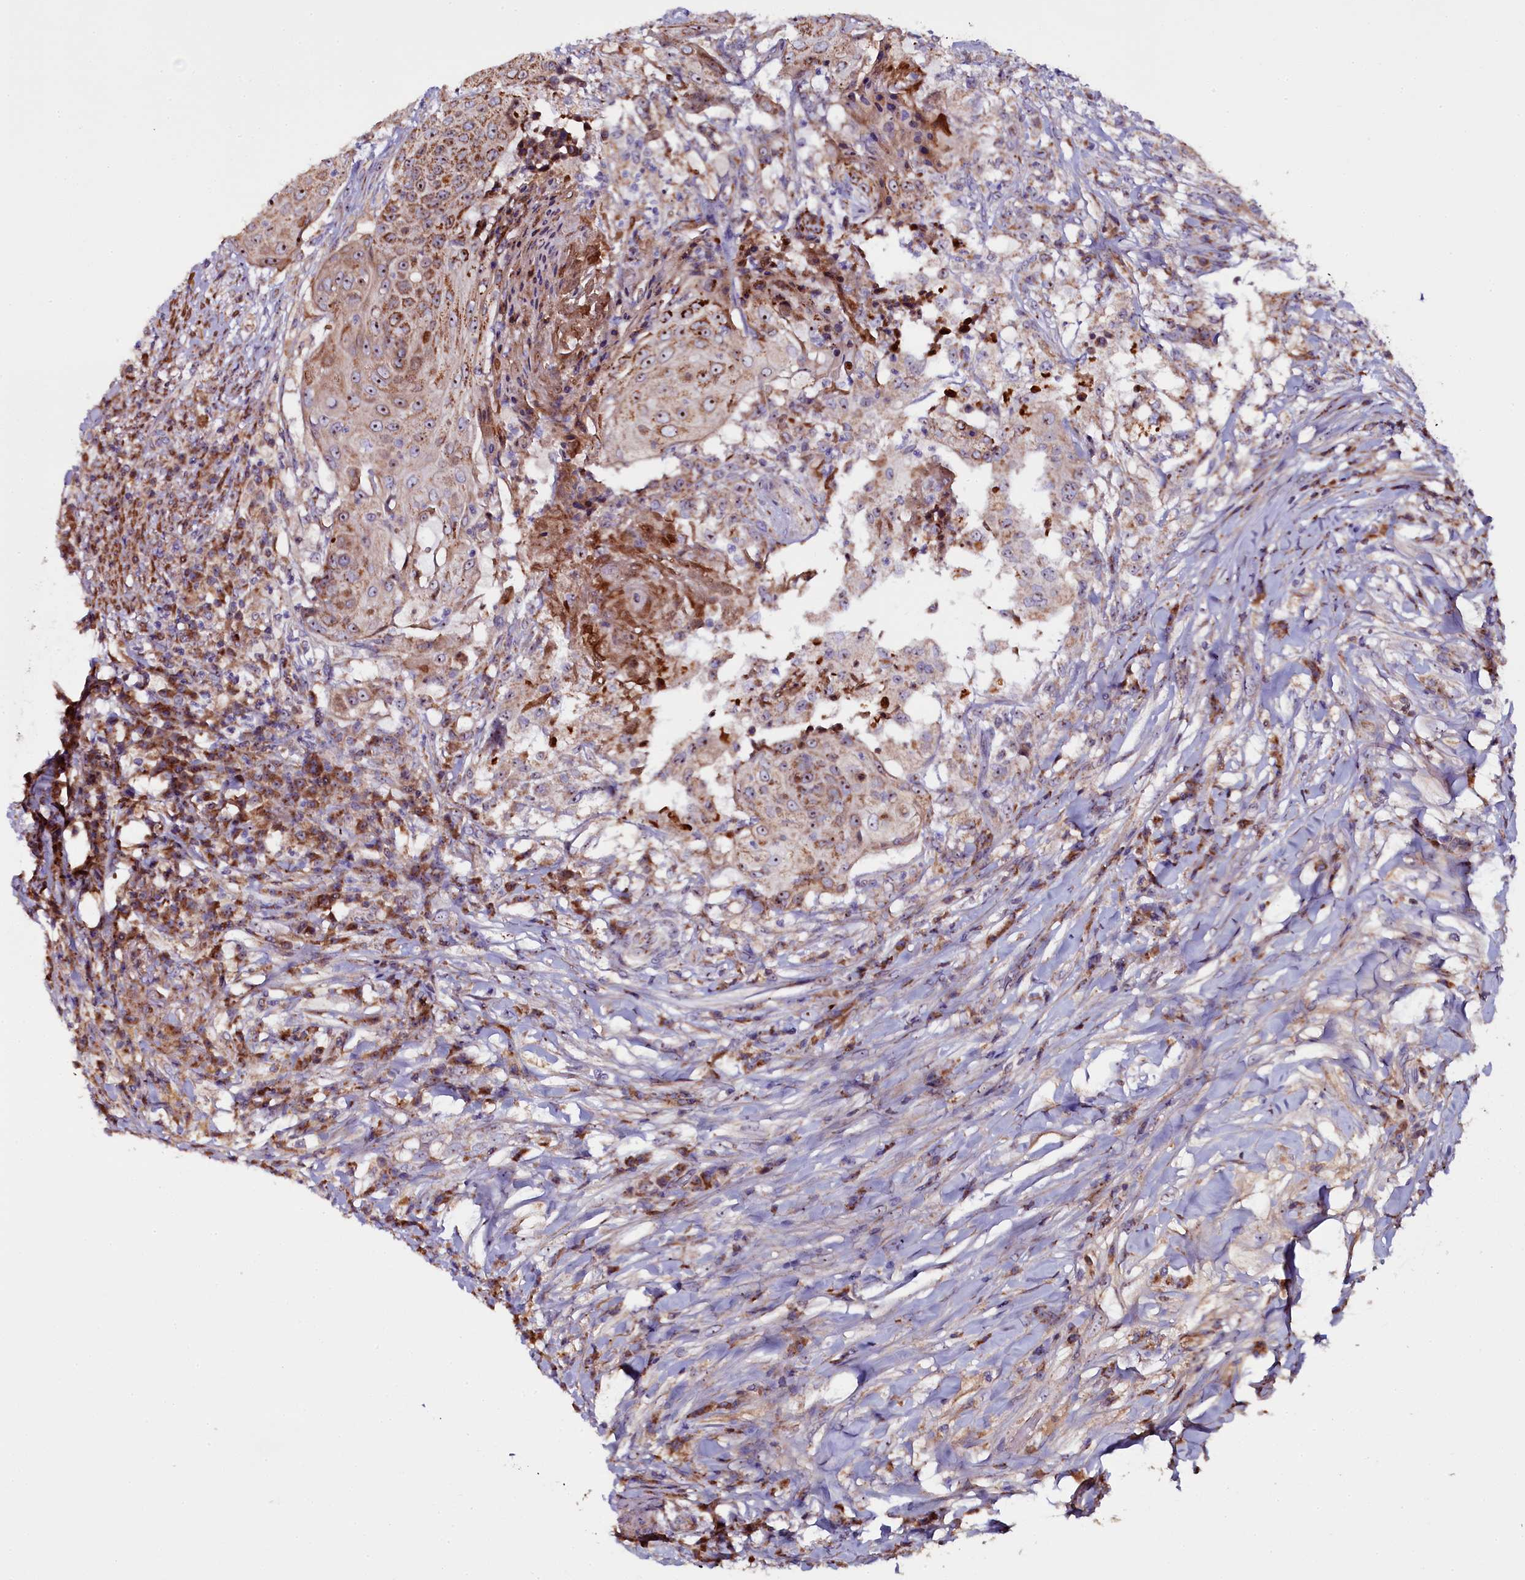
{"staining": {"intensity": "moderate", "quantity": ">75%", "location": "cytoplasmic/membranous,nuclear"}, "tissue": "urothelial cancer", "cell_type": "Tumor cells", "image_type": "cancer", "snomed": [{"axis": "morphology", "description": "Urothelial carcinoma, High grade"}, {"axis": "topography", "description": "Urinary bladder"}], "caption": "Protein positivity by immunohistochemistry reveals moderate cytoplasmic/membranous and nuclear expression in about >75% of tumor cells in urothelial cancer. The staining was performed using DAB (3,3'-diaminobenzidine) to visualize the protein expression in brown, while the nuclei were stained in blue with hematoxylin (Magnification: 20x).", "gene": "NAA80", "patient": {"sex": "female", "age": 63}}